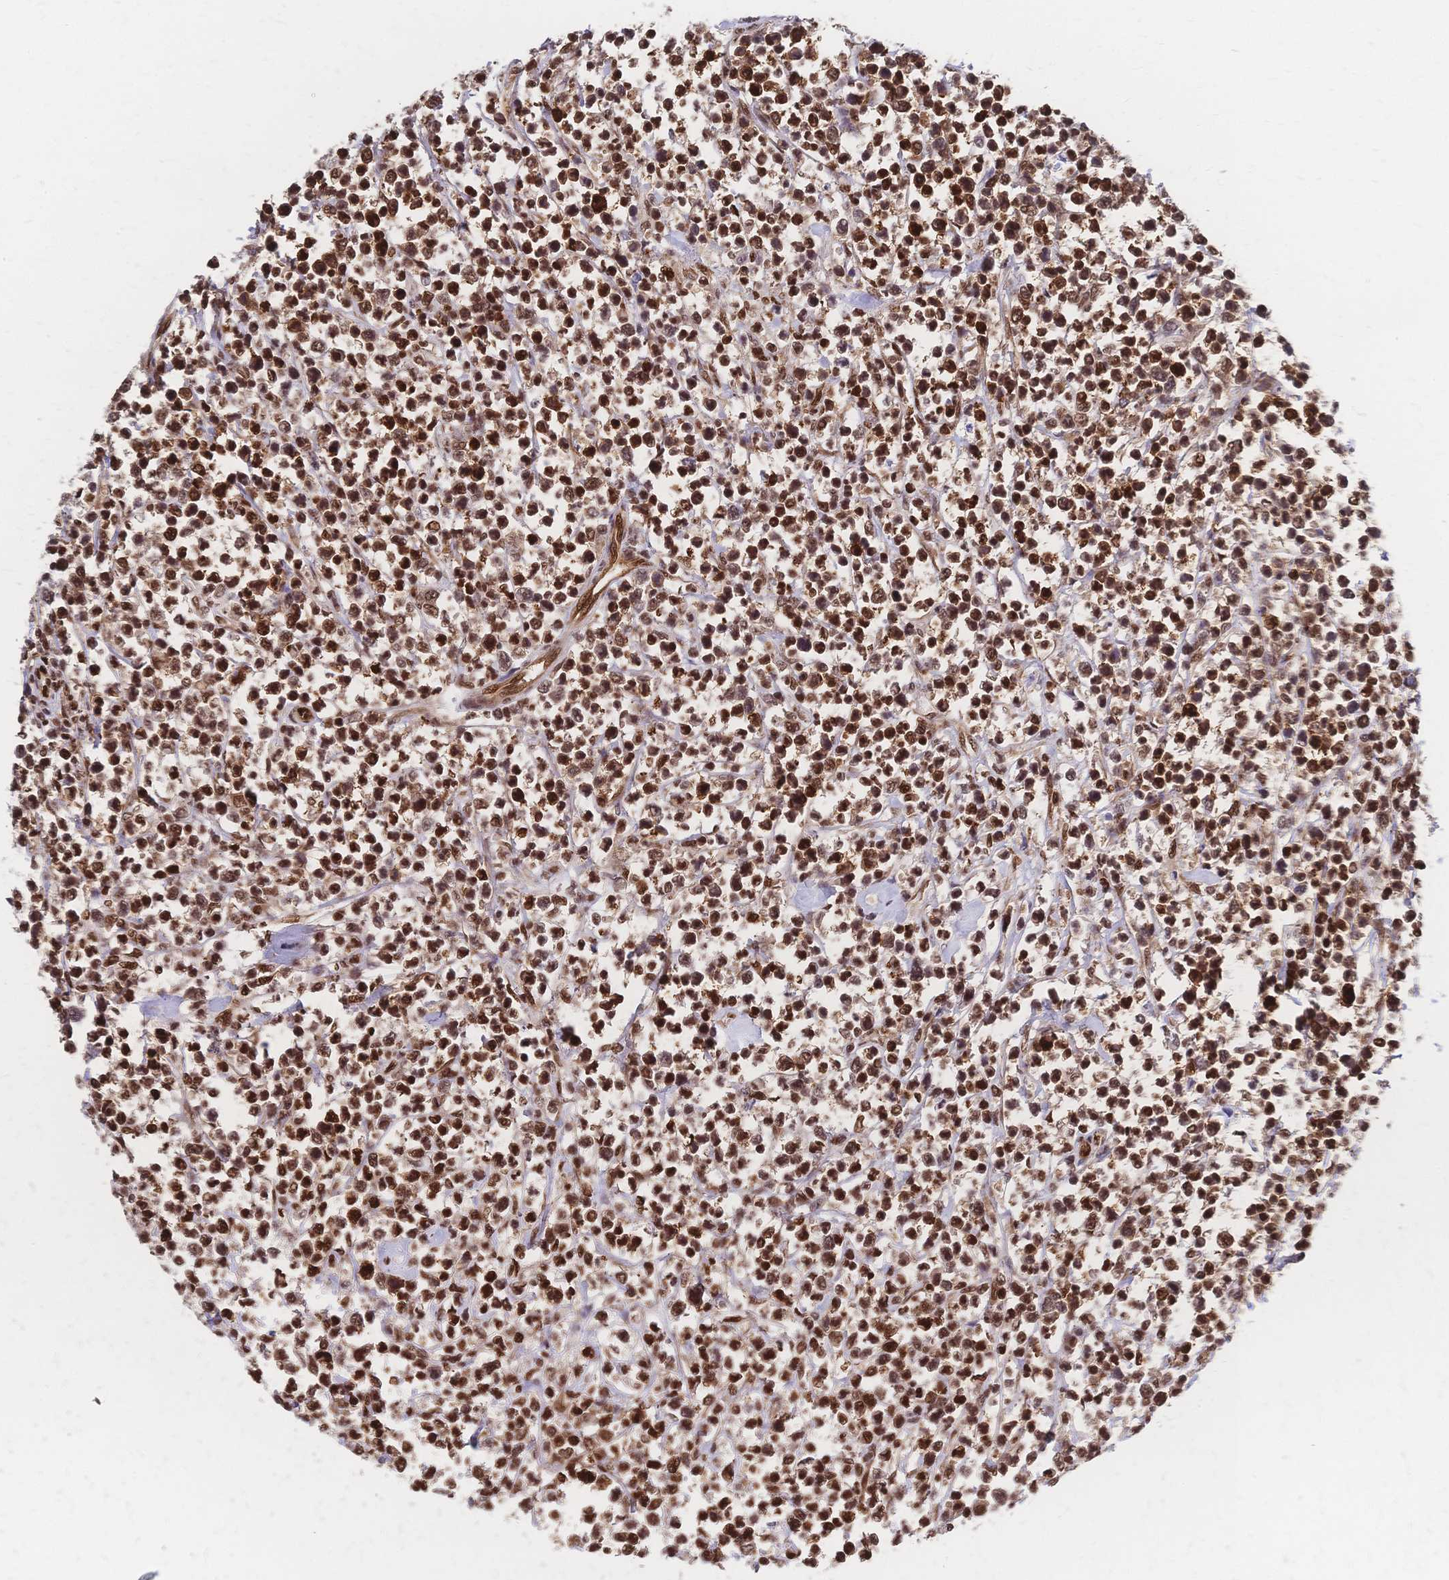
{"staining": {"intensity": "strong", "quantity": ">75%", "location": "nuclear"}, "tissue": "lymphoma", "cell_type": "Tumor cells", "image_type": "cancer", "snomed": [{"axis": "morphology", "description": "Malignant lymphoma, non-Hodgkin's type, High grade"}, {"axis": "topography", "description": "Soft tissue"}], "caption": "Brown immunohistochemical staining in human malignant lymphoma, non-Hodgkin's type (high-grade) shows strong nuclear staining in approximately >75% of tumor cells.", "gene": "HDGF", "patient": {"sex": "female", "age": 56}}